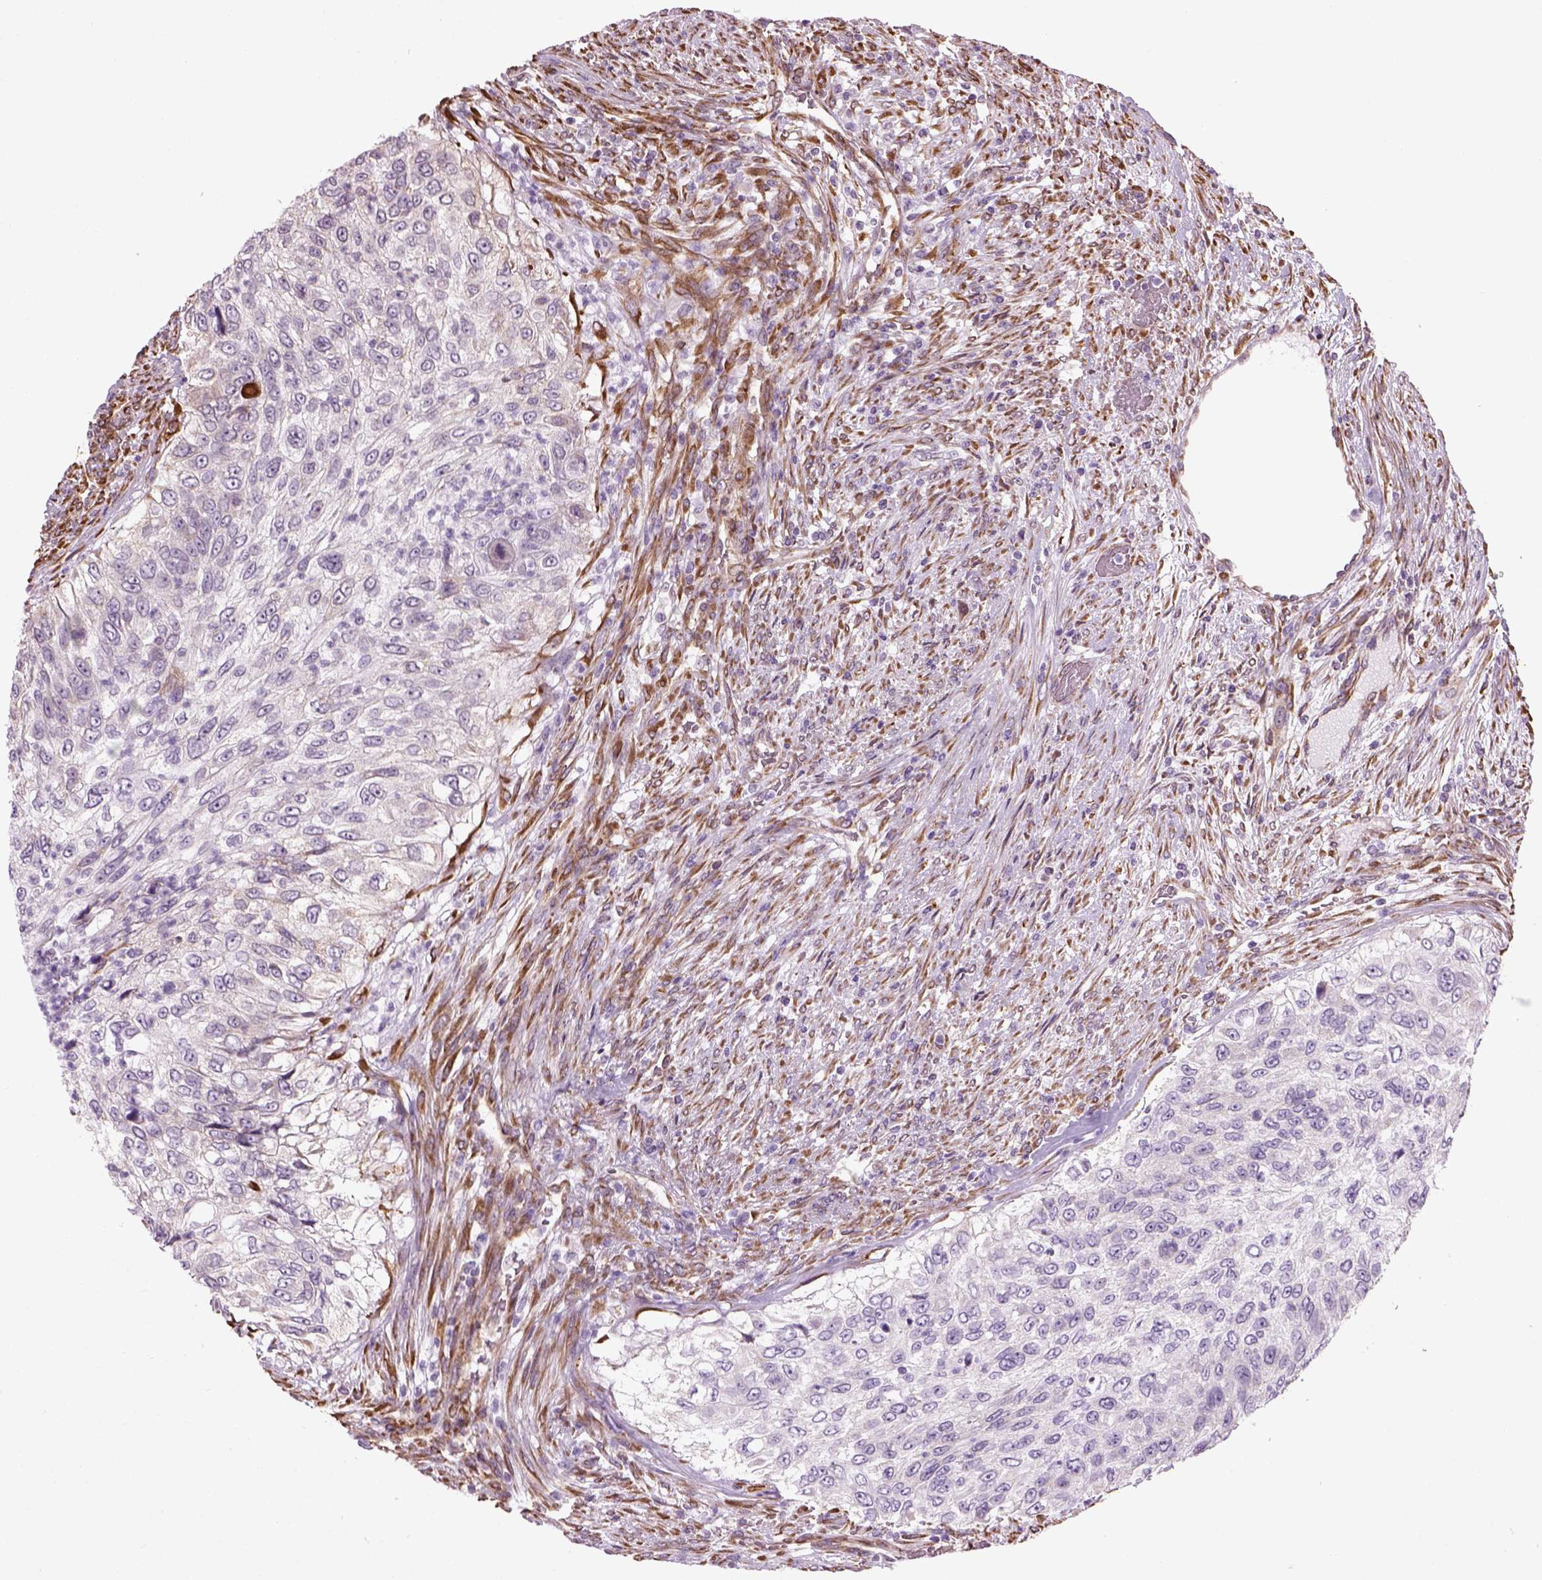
{"staining": {"intensity": "negative", "quantity": "none", "location": "none"}, "tissue": "urothelial cancer", "cell_type": "Tumor cells", "image_type": "cancer", "snomed": [{"axis": "morphology", "description": "Urothelial carcinoma, High grade"}, {"axis": "topography", "description": "Urinary bladder"}], "caption": "Immunohistochemistry (IHC) of urothelial cancer displays no positivity in tumor cells.", "gene": "XK", "patient": {"sex": "female", "age": 60}}